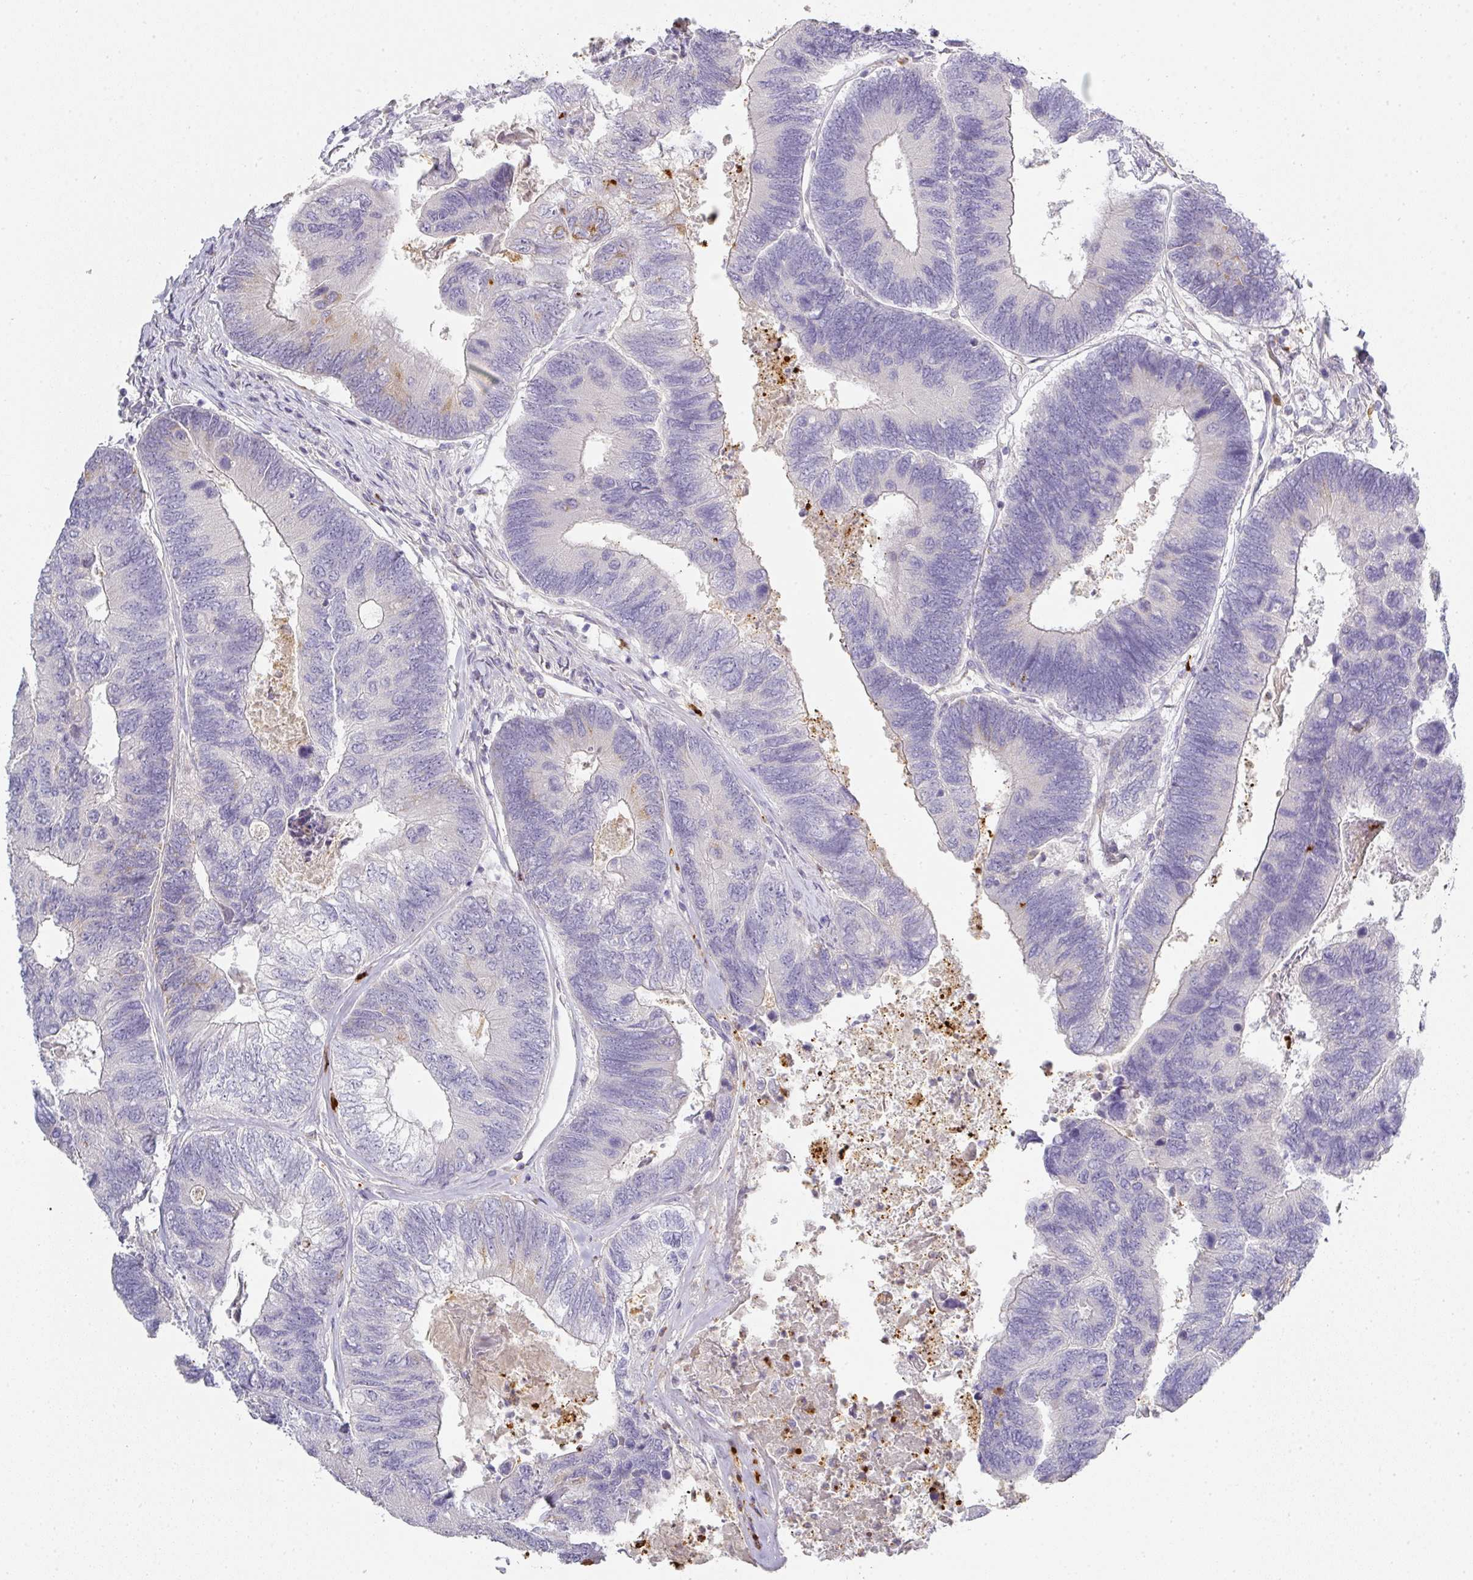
{"staining": {"intensity": "negative", "quantity": "none", "location": "none"}, "tissue": "colorectal cancer", "cell_type": "Tumor cells", "image_type": "cancer", "snomed": [{"axis": "morphology", "description": "Adenocarcinoma, NOS"}, {"axis": "topography", "description": "Colon"}], "caption": "Tumor cells are negative for brown protein staining in colorectal cancer (adenocarcinoma).", "gene": "HHEX", "patient": {"sex": "female", "age": 67}}